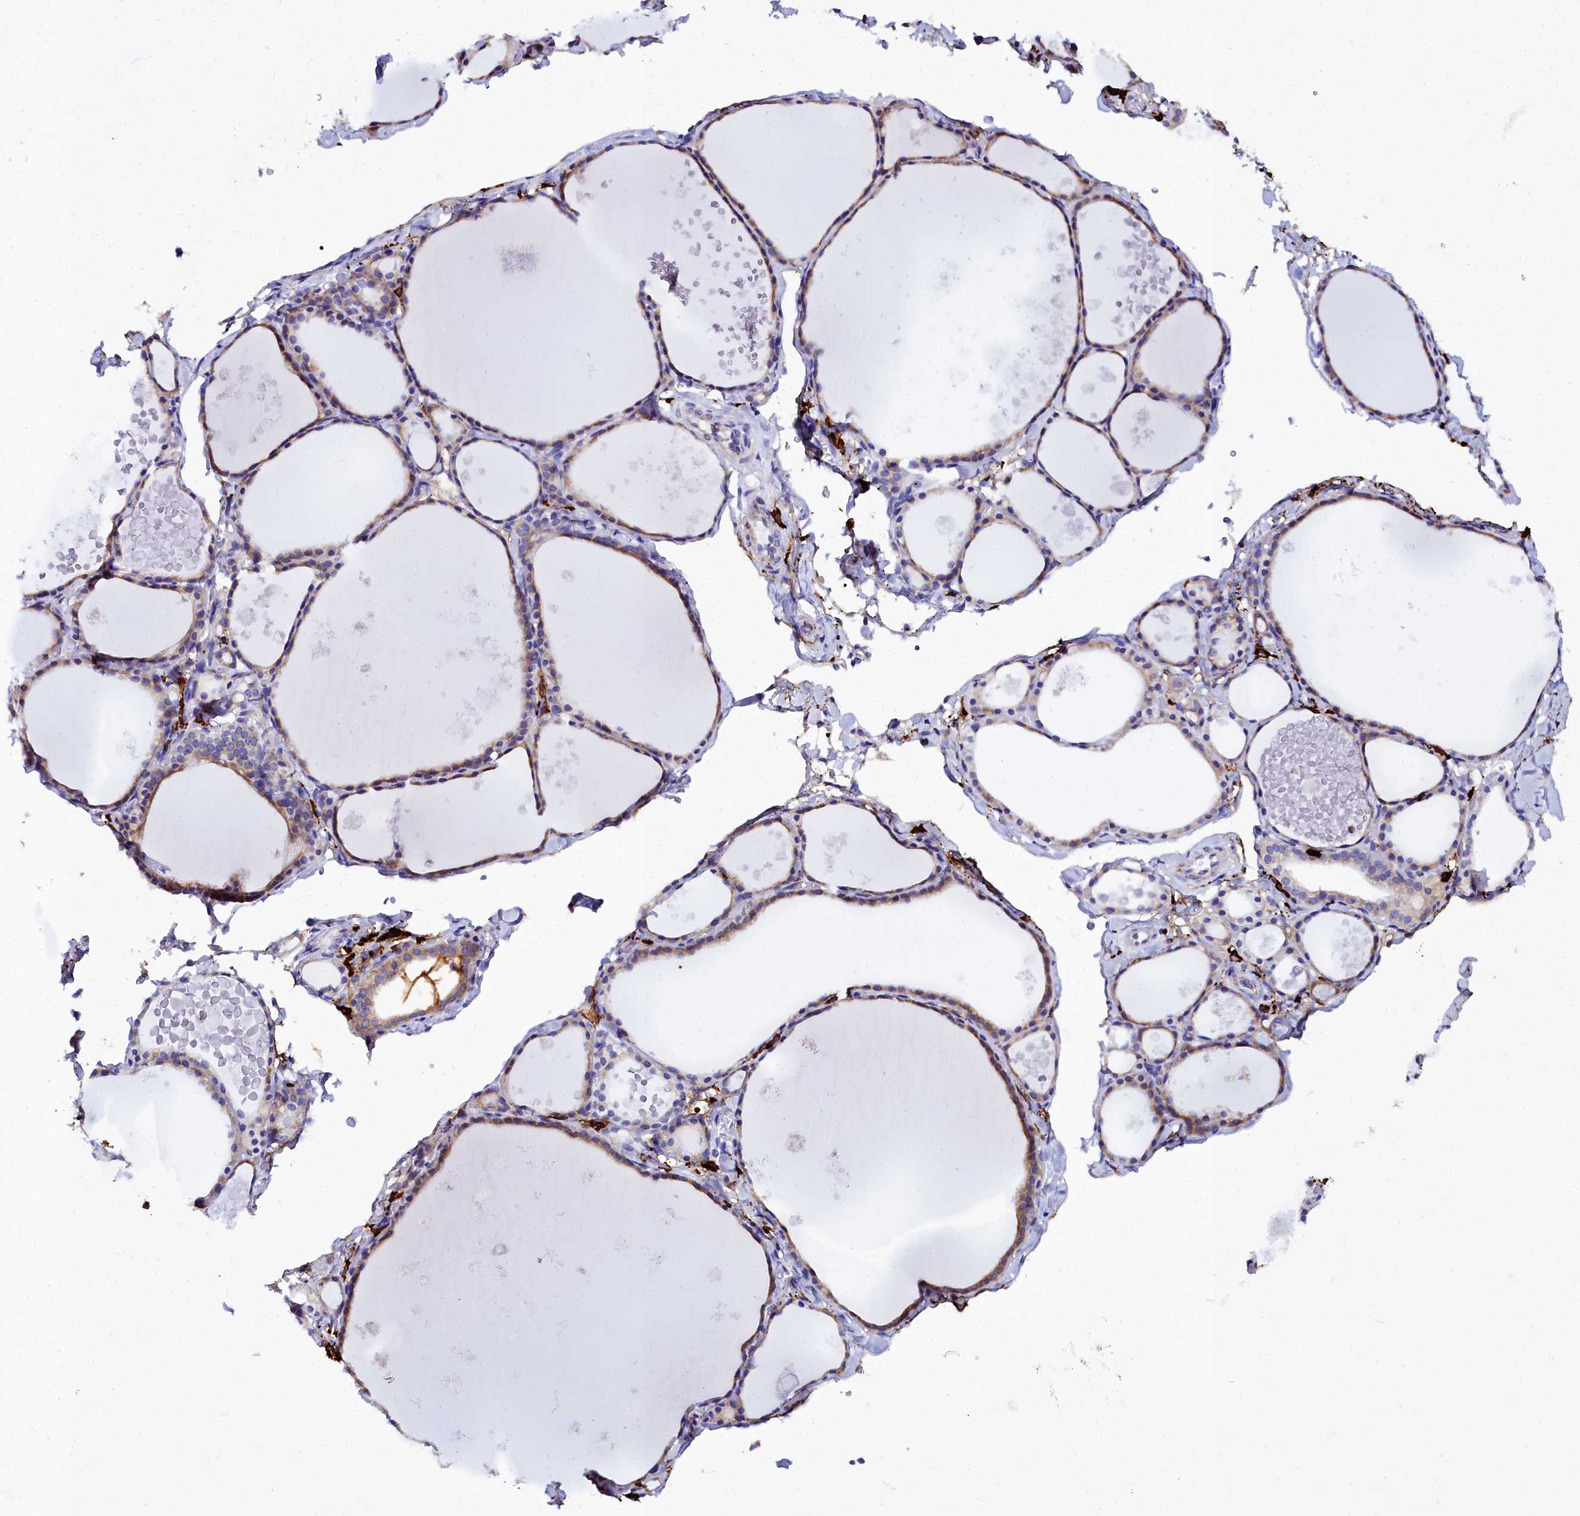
{"staining": {"intensity": "moderate", "quantity": "25%-75%", "location": "cytoplasmic/membranous"}, "tissue": "thyroid gland", "cell_type": "Glandular cells", "image_type": "normal", "snomed": [{"axis": "morphology", "description": "Normal tissue, NOS"}, {"axis": "topography", "description": "Thyroid gland"}], "caption": "Protein staining of unremarkable thyroid gland demonstrates moderate cytoplasmic/membranous staining in approximately 25%-75% of glandular cells. (IHC, brightfield microscopy, high magnification).", "gene": "TXNDC5", "patient": {"sex": "male", "age": 56}}